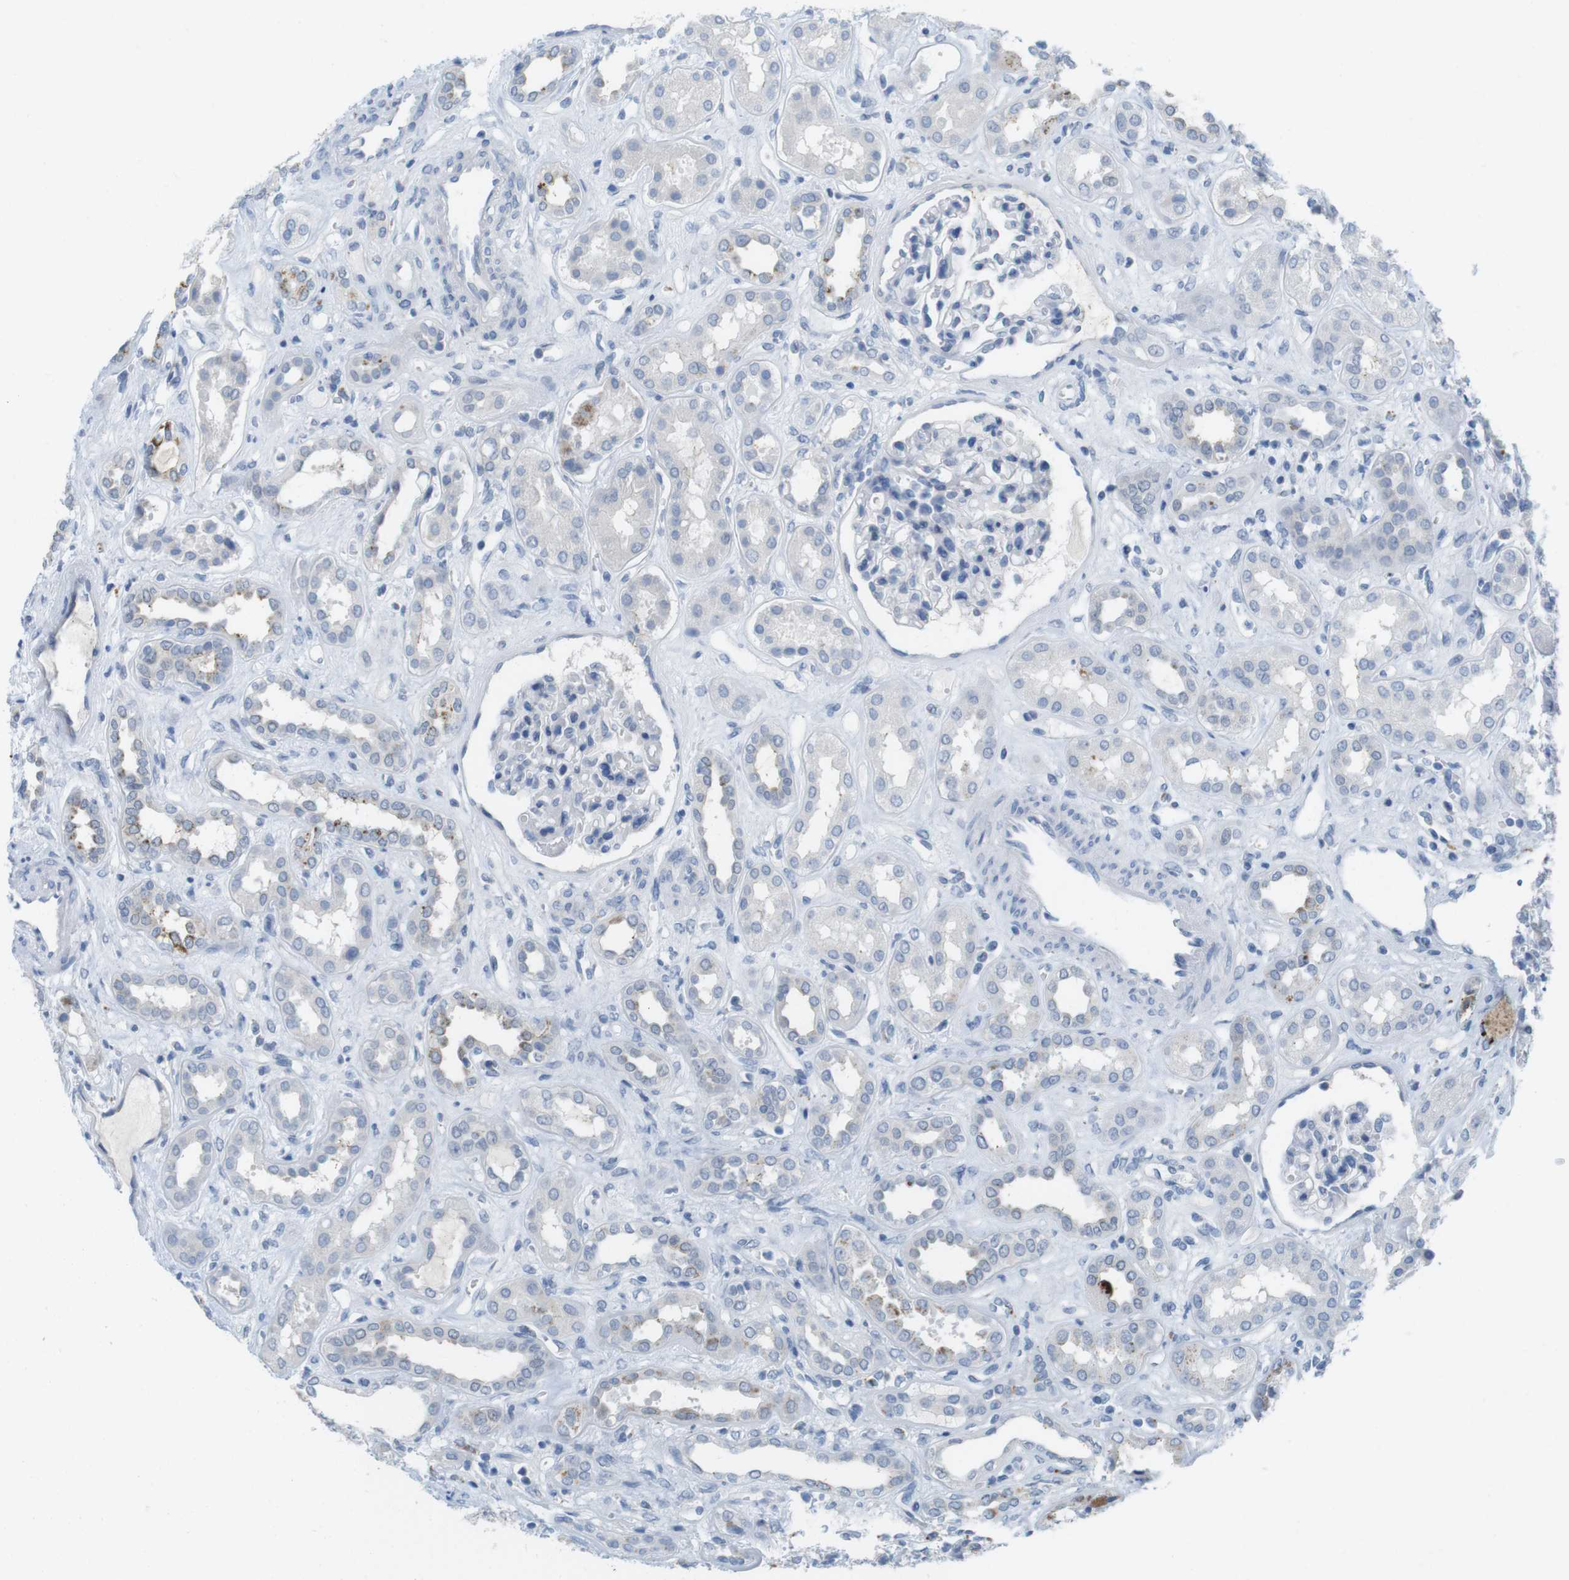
{"staining": {"intensity": "negative", "quantity": "none", "location": "none"}, "tissue": "kidney", "cell_type": "Cells in glomeruli", "image_type": "normal", "snomed": [{"axis": "morphology", "description": "Normal tissue, NOS"}, {"axis": "topography", "description": "Kidney"}], "caption": "An IHC histopathology image of benign kidney is shown. There is no staining in cells in glomeruli of kidney.", "gene": "YIPF1", "patient": {"sex": "male", "age": 59}}